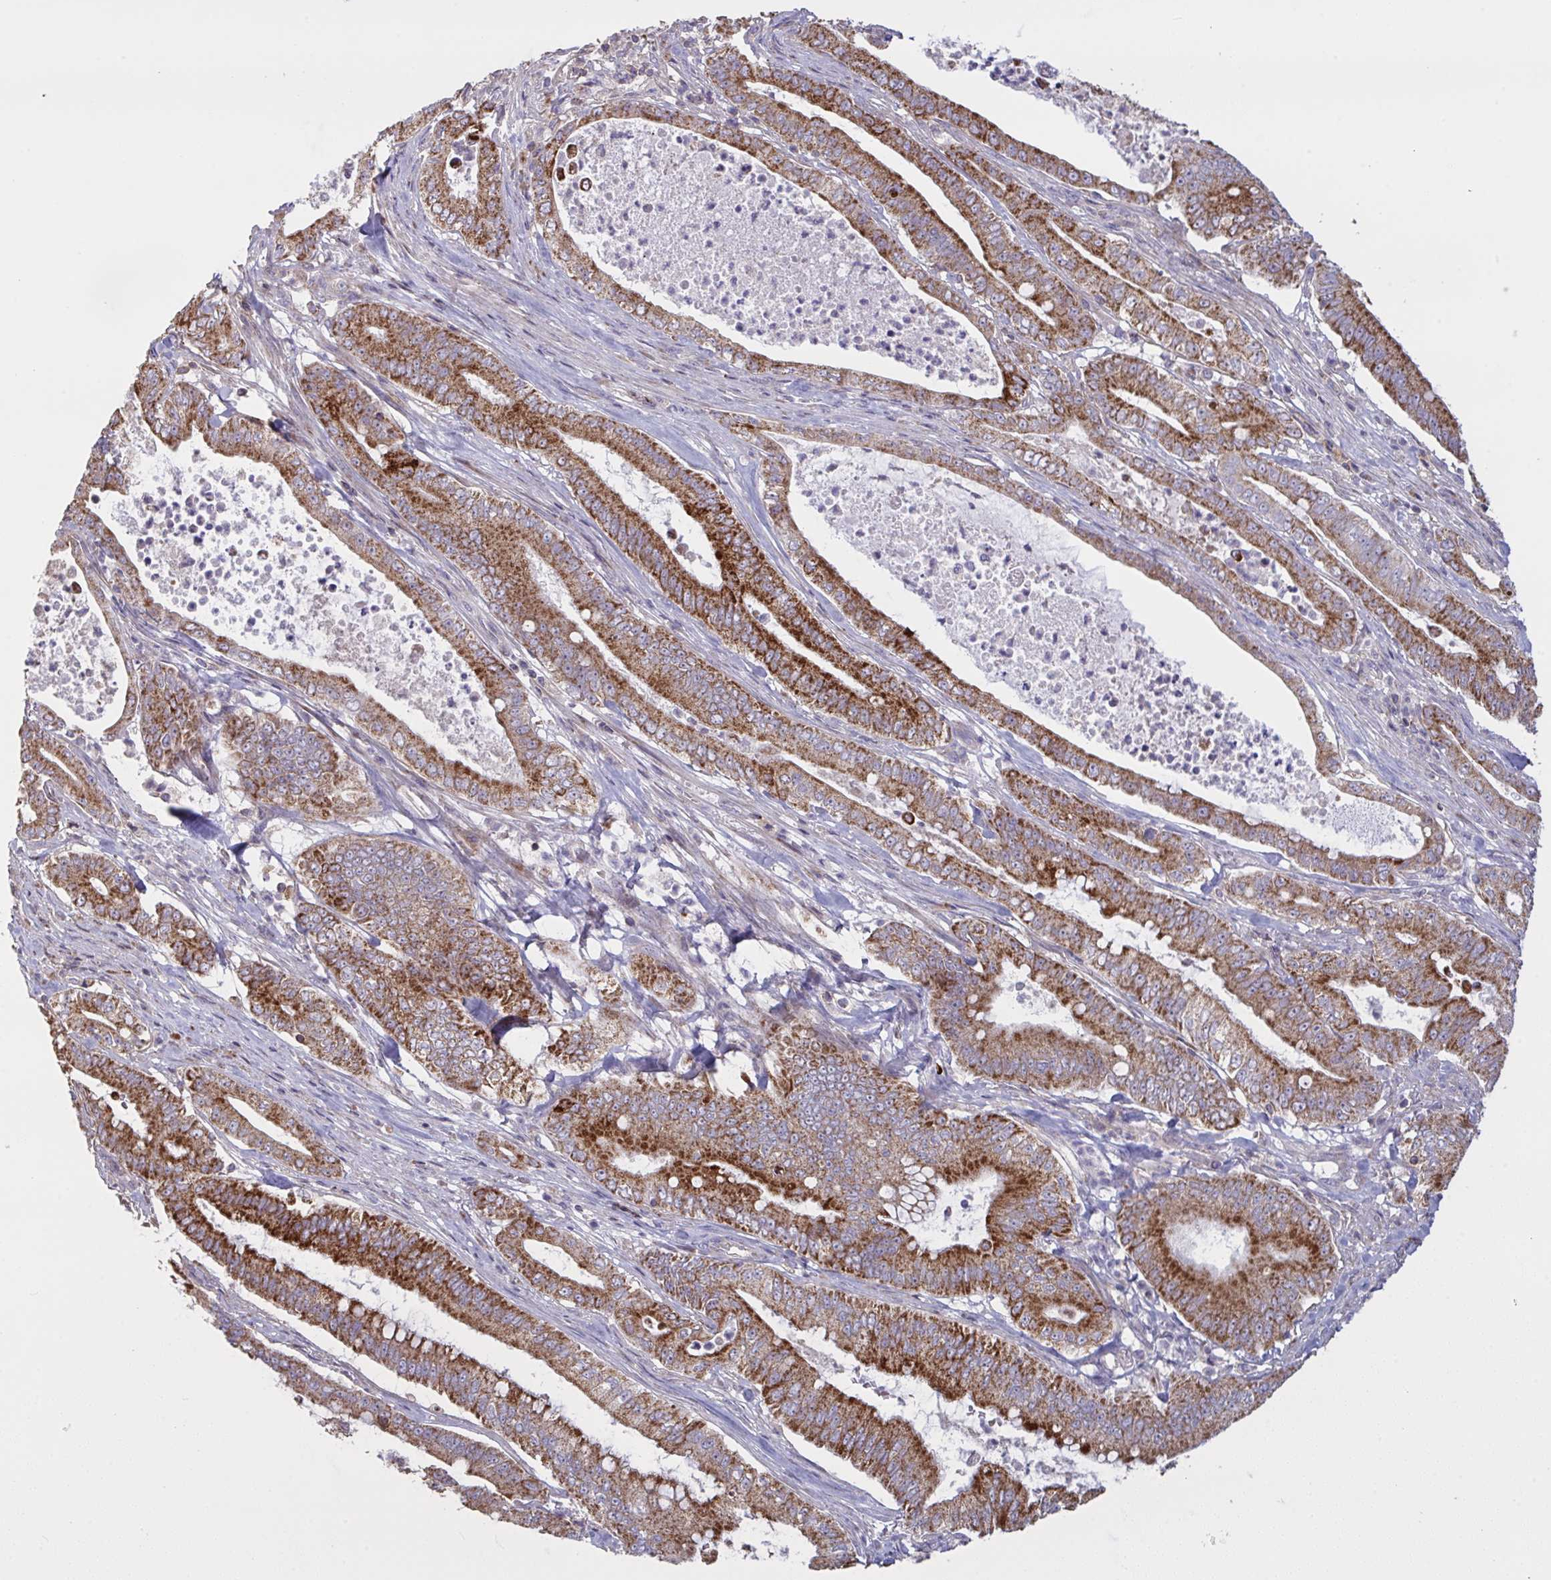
{"staining": {"intensity": "strong", "quantity": ">75%", "location": "cytoplasmic/membranous"}, "tissue": "pancreatic cancer", "cell_type": "Tumor cells", "image_type": "cancer", "snomed": [{"axis": "morphology", "description": "Adenocarcinoma, NOS"}, {"axis": "topography", "description": "Pancreas"}], "caption": "Adenocarcinoma (pancreatic) stained for a protein displays strong cytoplasmic/membranous positivity in tumor cells.", "gene": "MICOS10", "patient": {"sex": "male", "age": 71}}